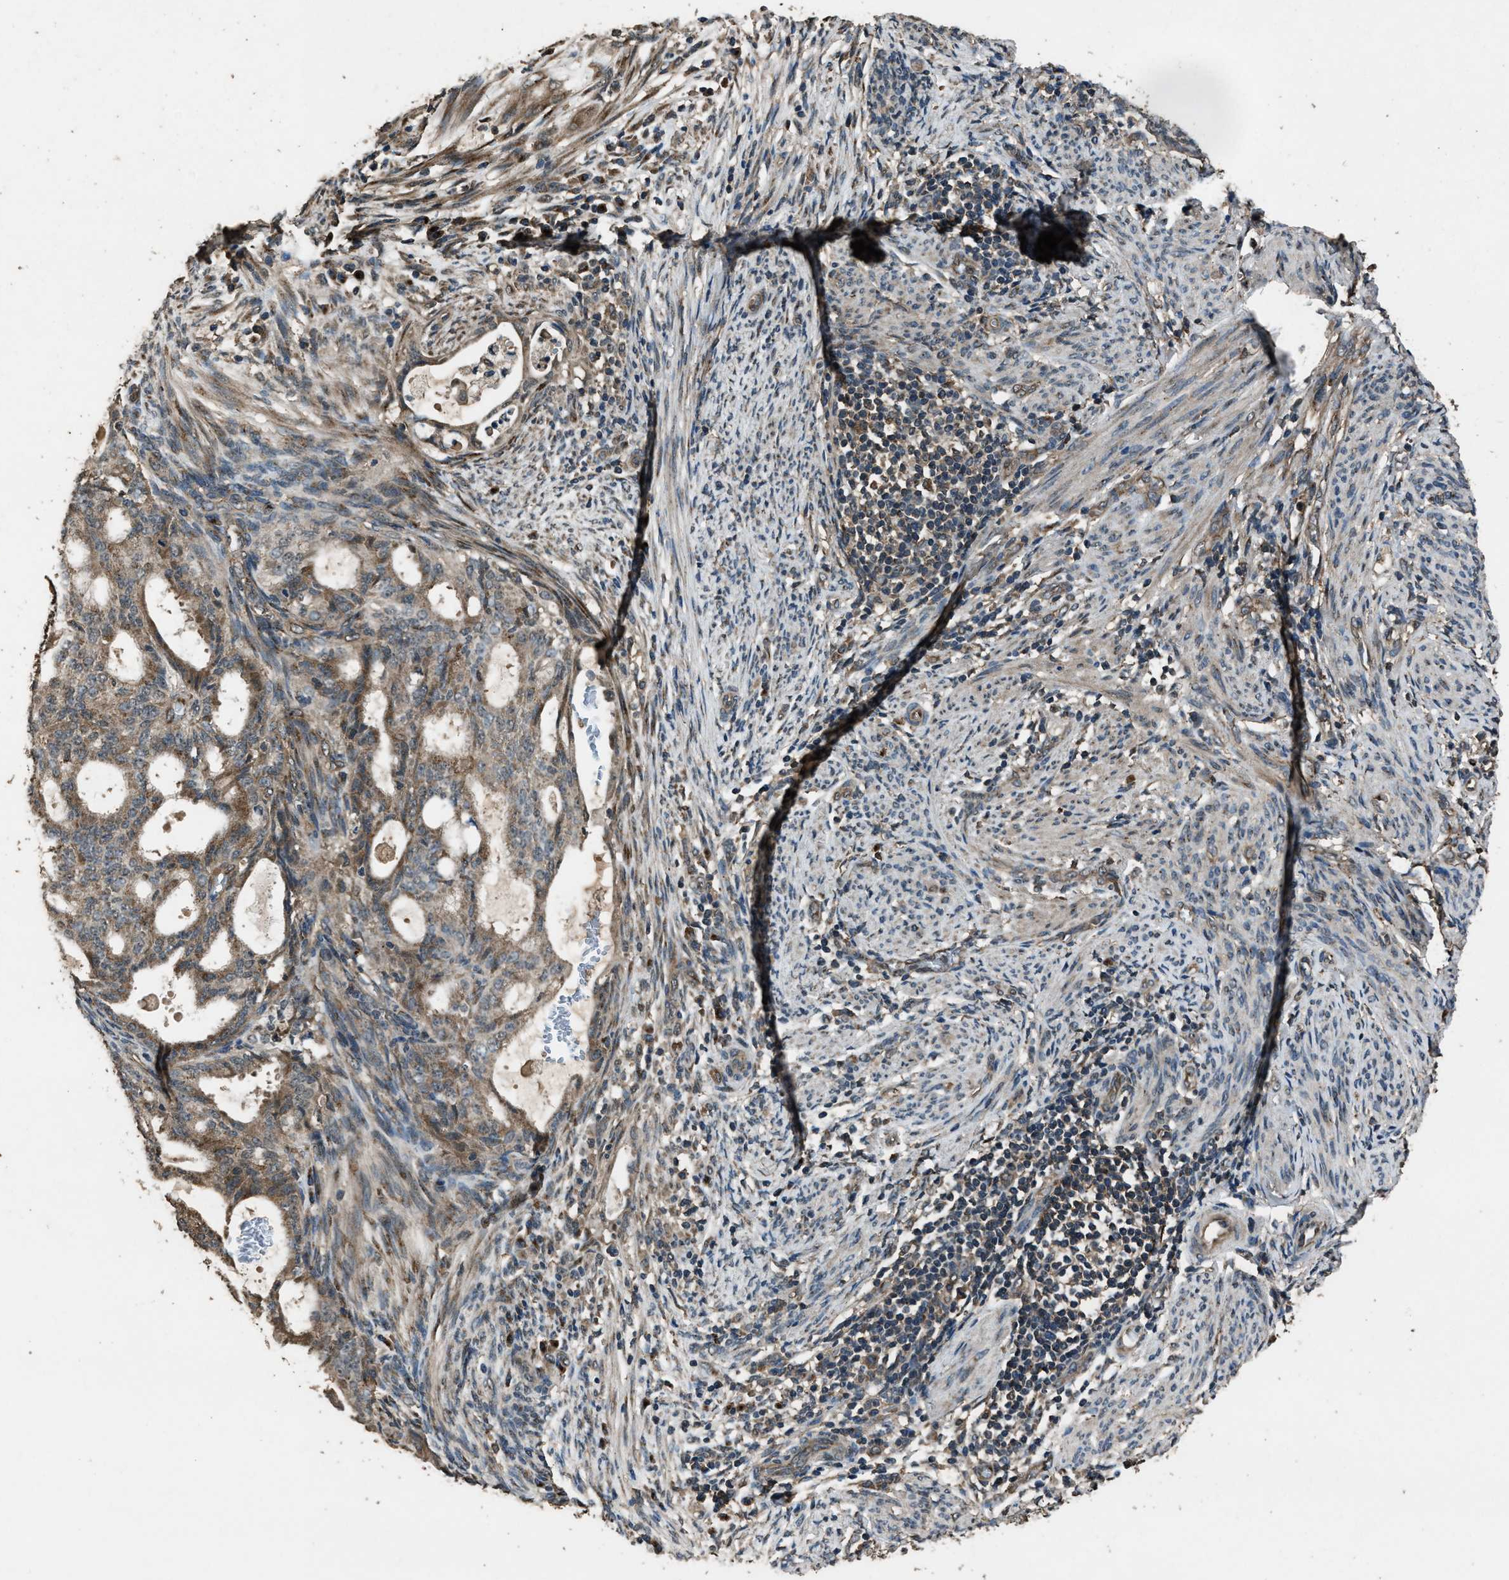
{"staining": {"intensity": "moderate", "quantity": ">75%", "location": "cytoplasmic/membranous"}, "tissue": "endometrial cancer", "cell_type": "Tumor cells", "image_type": "cancer", "snomed": [{"axis": "morphology", "description": "Adenocarcinoma, NOS"}, {"axis": "topography", "description": "Endometrium"}], "caption": "Moderate cytoplasmic/membranous positivity is seen in about >75% of tumor cells in adenocarcinoma (endometrial).", "gene": "SLC38A10", "patient": {"sex": "female", "age": 58}}